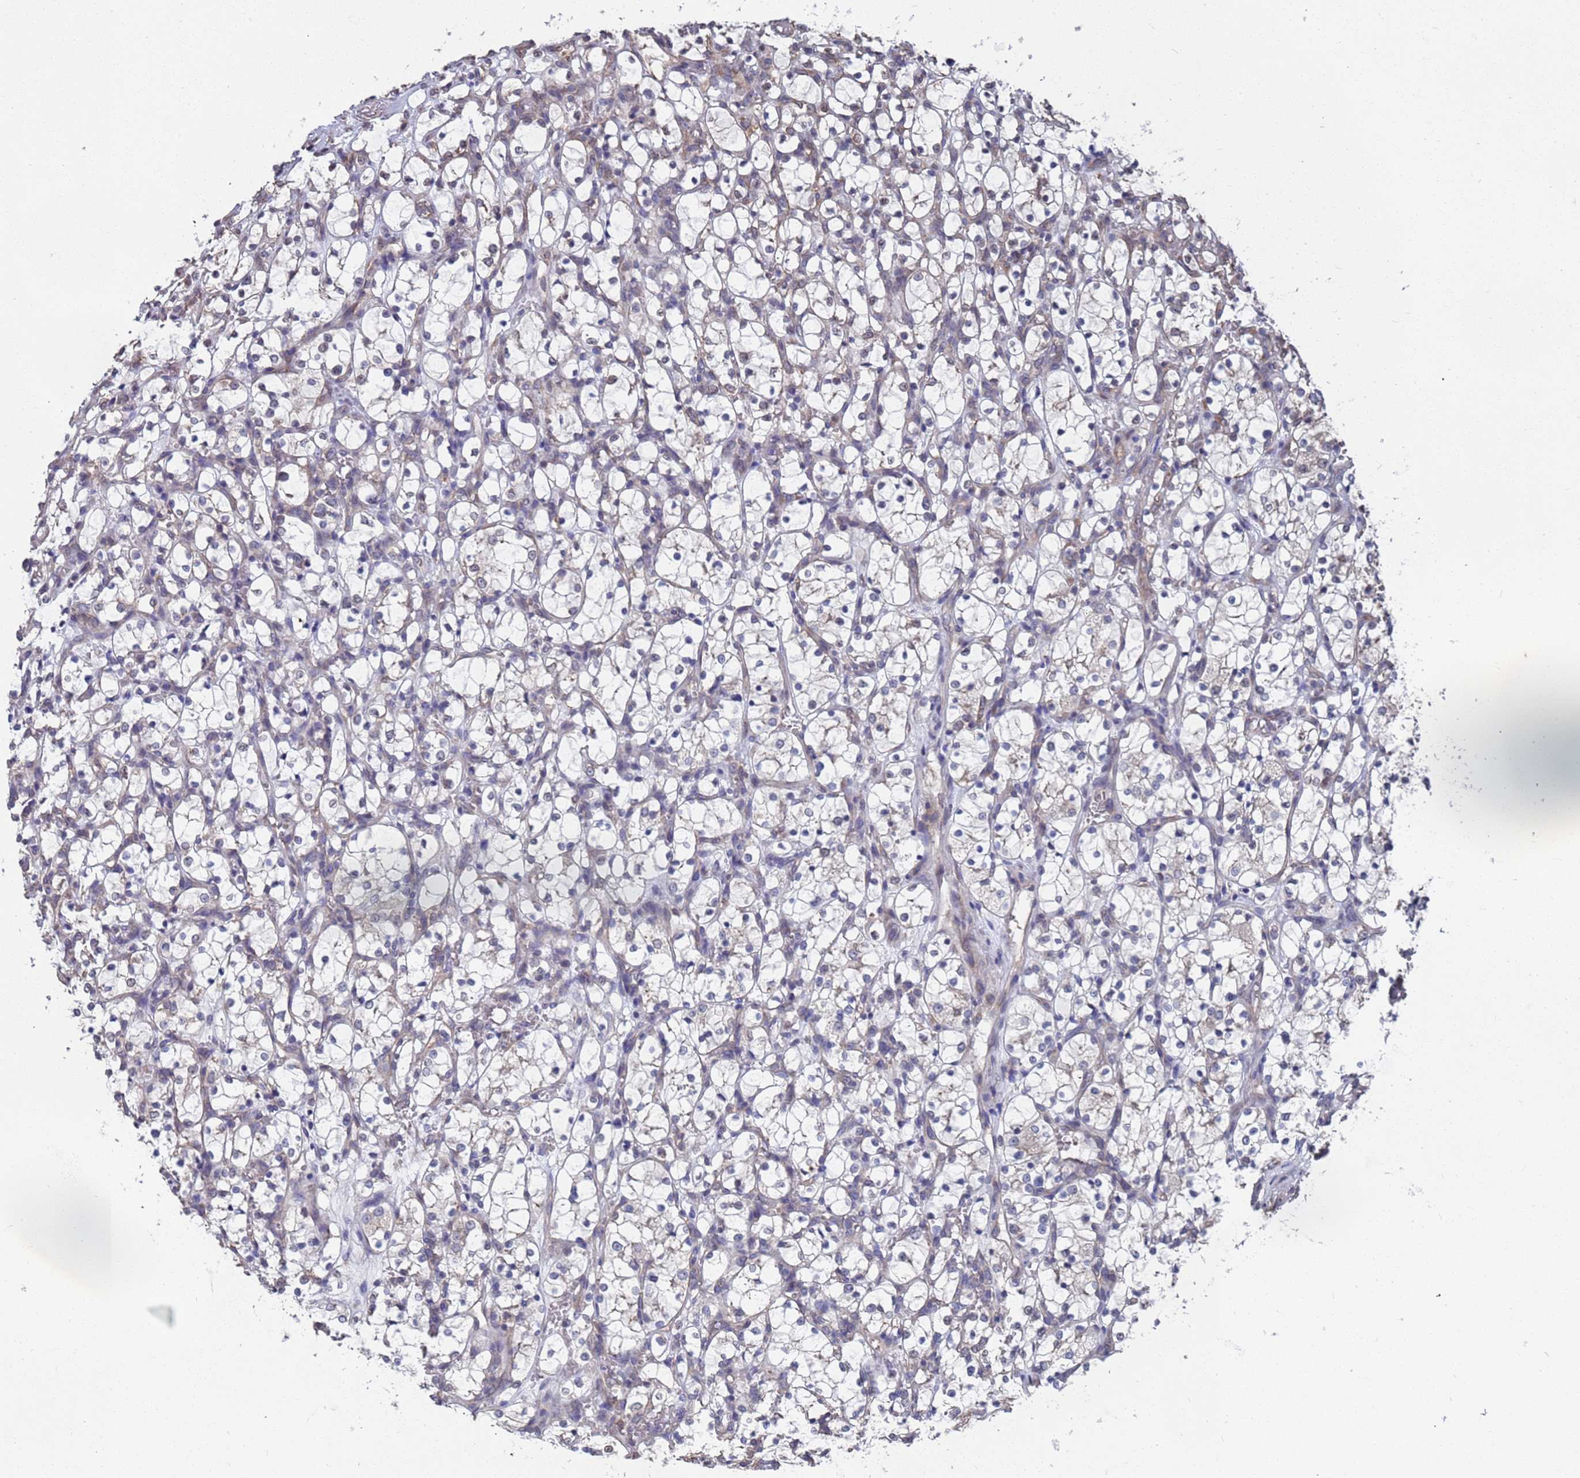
{"staining": {"intensity": "negative", "quantity": "none", "location": "none"}, "tissue": "renal cancer", "cell_type": "Tumor cells", "image_type": "cancer", "snomed": [{"axis": "morphology", "description": "Adenocarcinoma, NOS"}, {"axis": "topography", "description": "Kidney"}], "caption": "Immunohistochemistry (IHC) photomicrograph of renal cancer (adenocarcinoma) stained for a protein (brown), which shows no staining in tumor cells.", "gene": "CFAP119", "patient": {"sex": "female", "age": 69}}